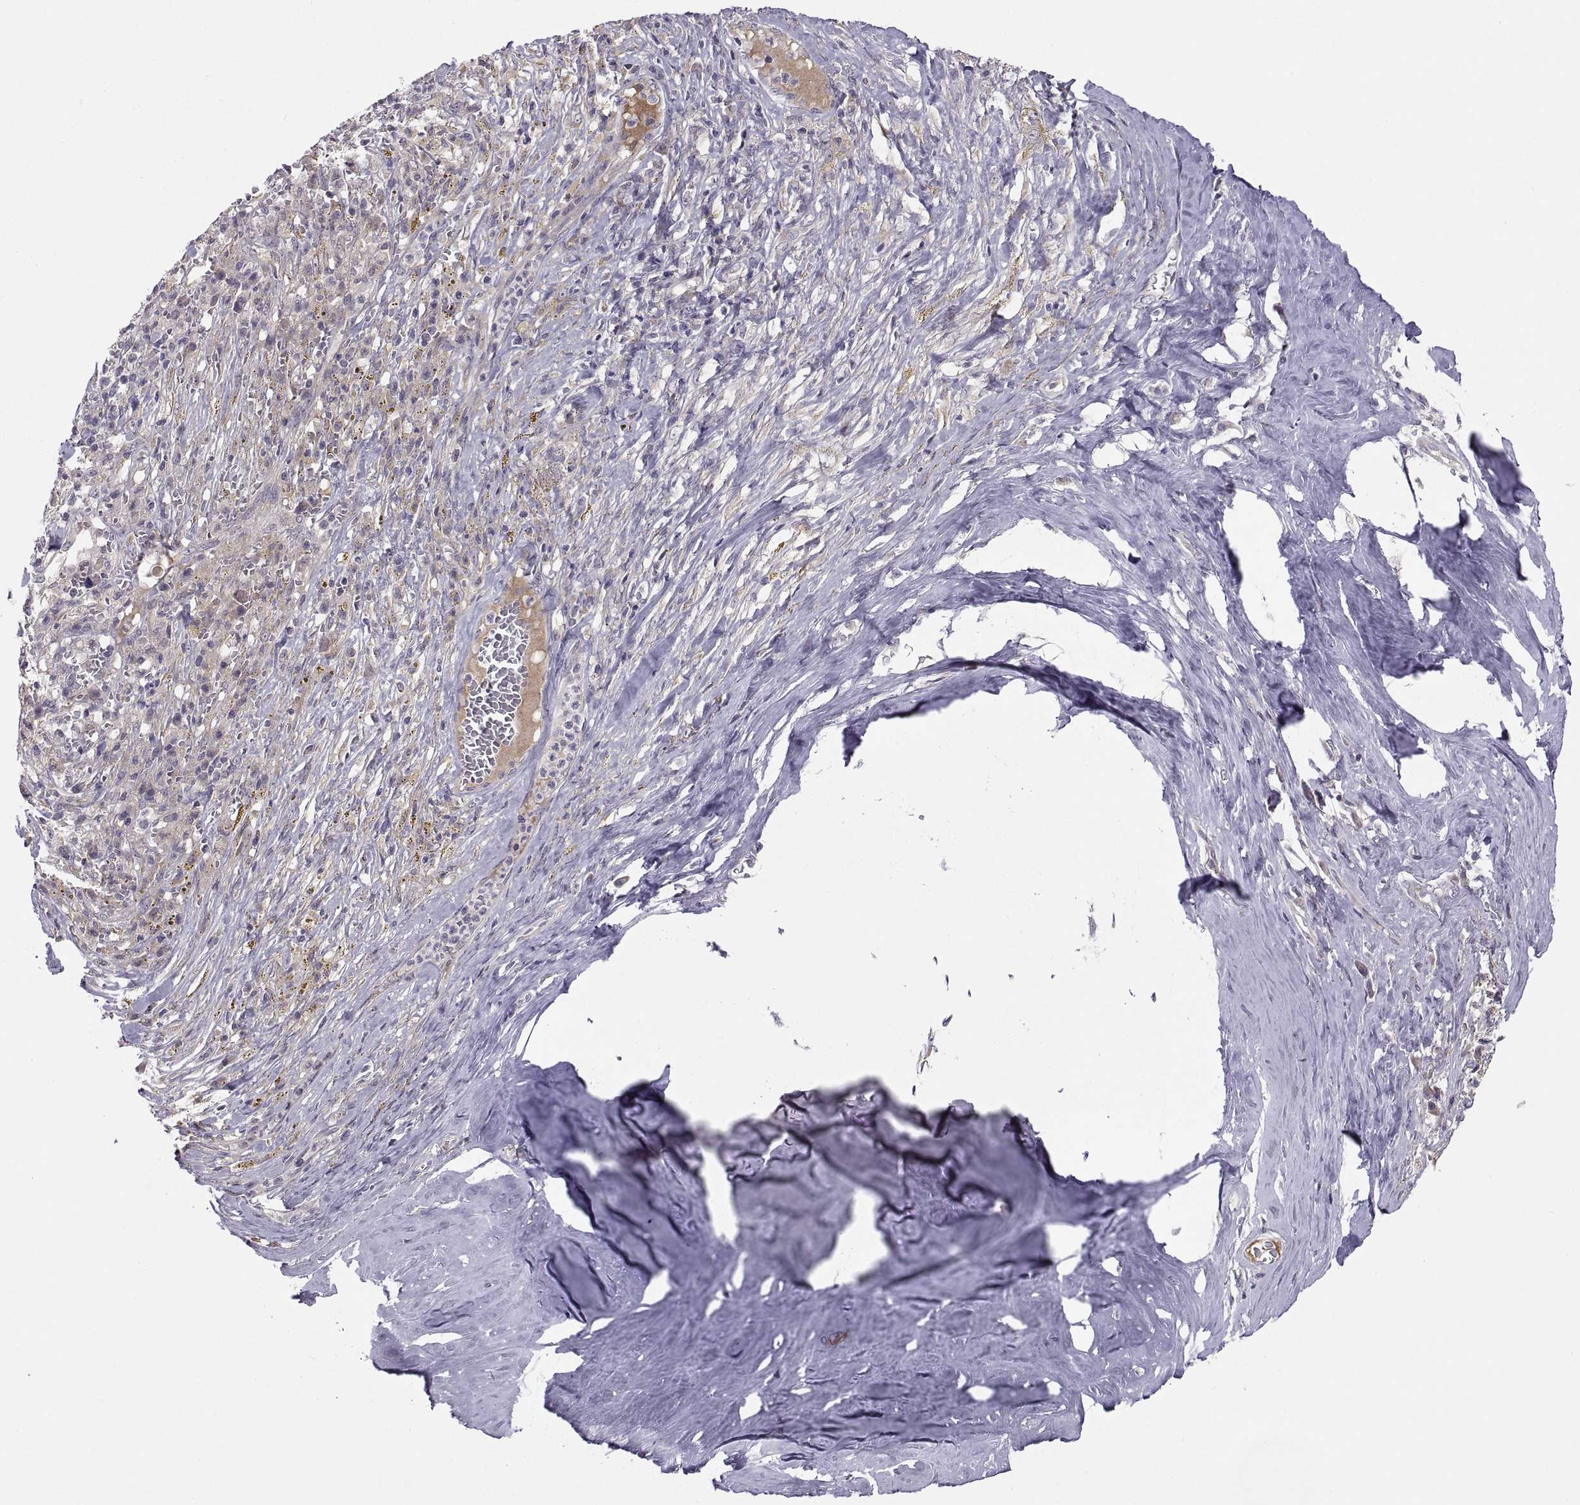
{"staining": {"intensity": "weak", "quantity": "25%-75%", "location": "cytoplasmic/membranous"}, "tissue": "melanoma", "cell_type": "Tumor cells", "image_type": "cancer", "snomed": [{"axis": "morphology", "description": "Malignant melanoma, NOS"}, {"axis": "topography", "description": "Skin"}], "caption": "Human melanoma stained with a protein marker reveals weak staining in tumor cells.", "gene": "ACSBG2", "patient": {"sex": "female", "age": 91}}